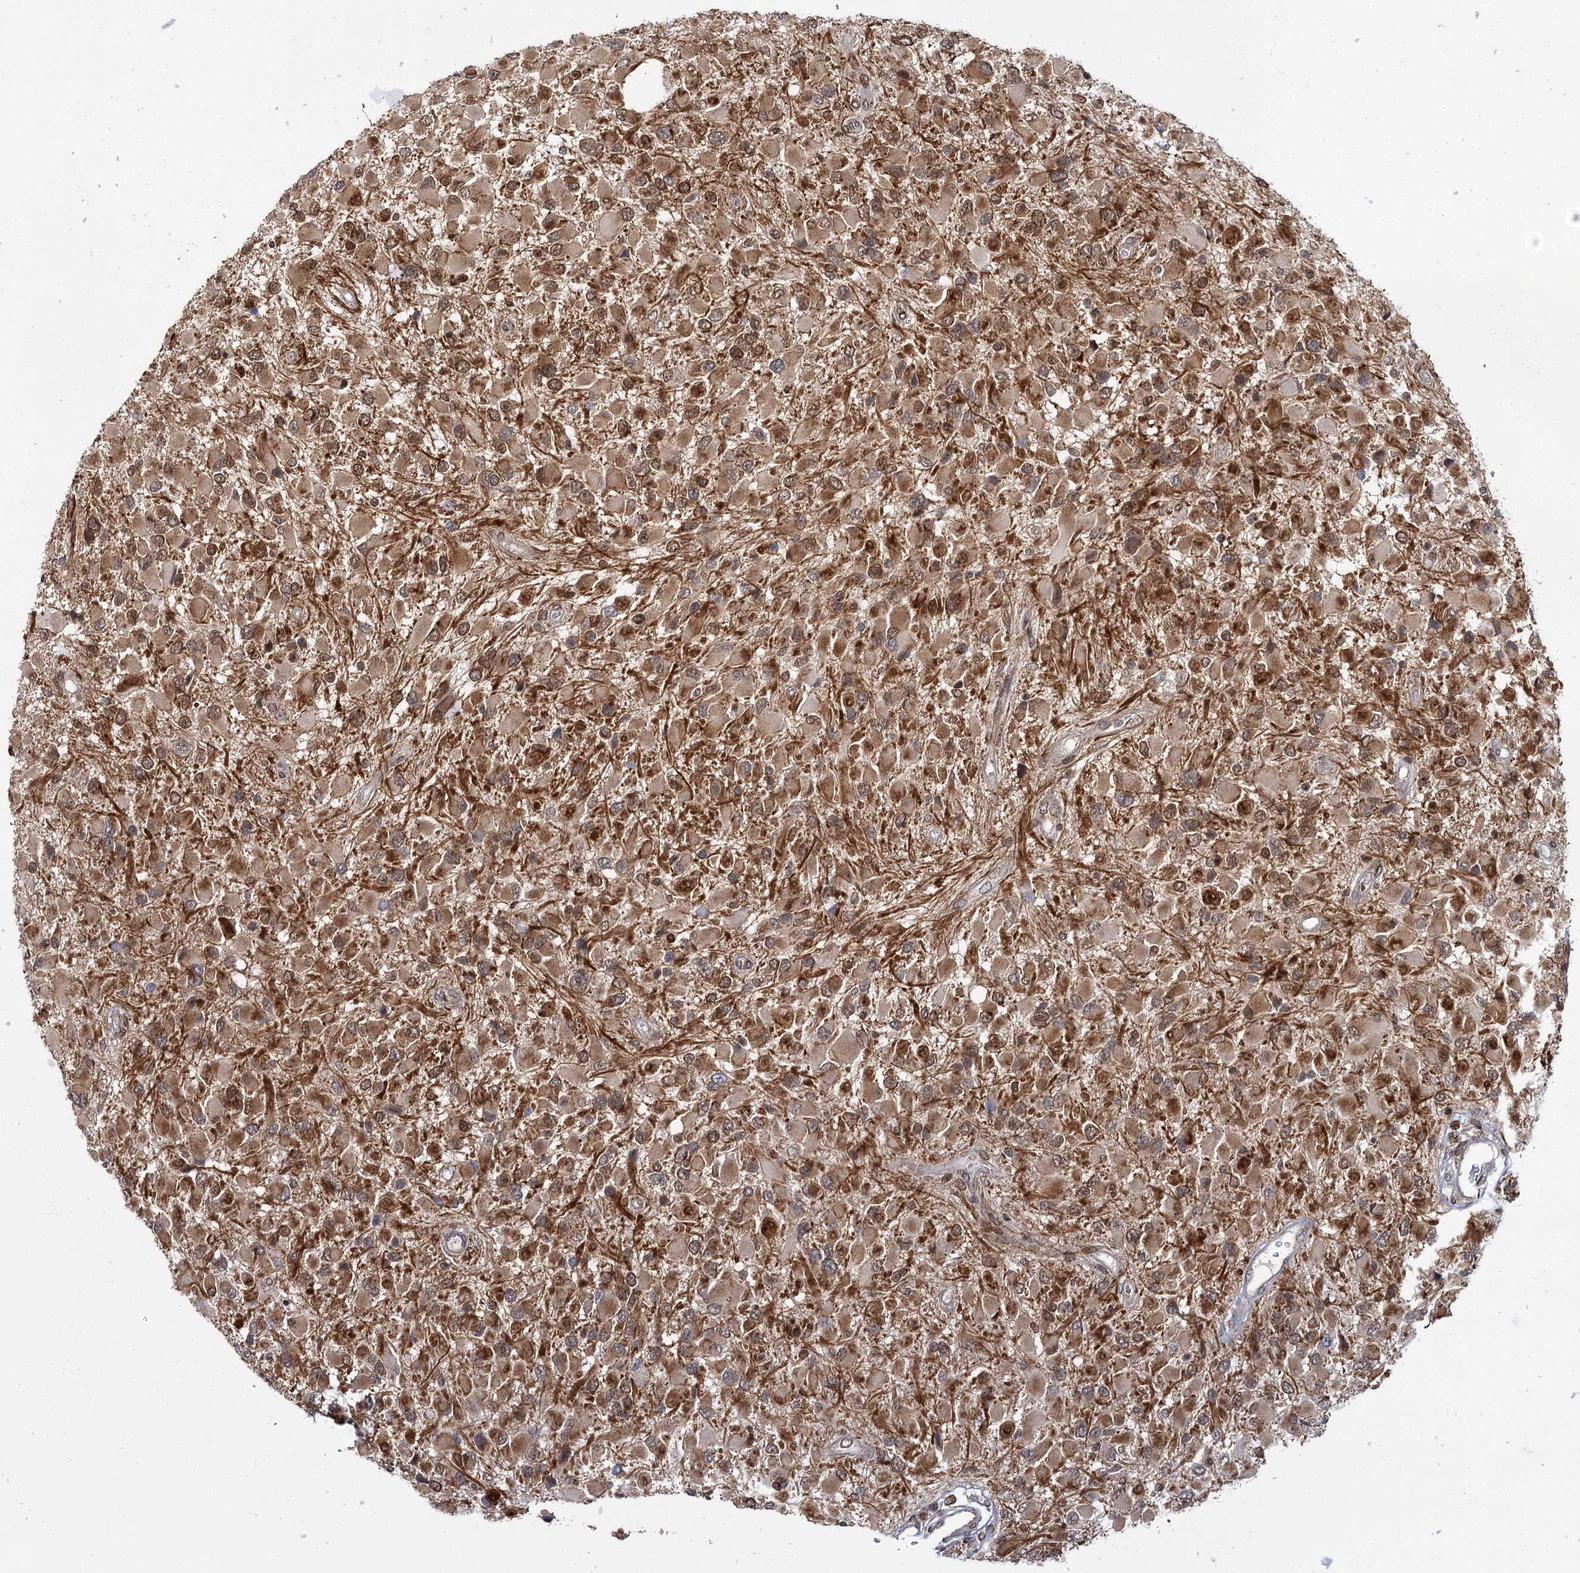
{"staining": {"intensity": "moderate", "quantity": ">75%", "location": "cytoplasmic/membranous,nuclear"}, "tissue": "glioma", "cell_type": "Tumor cells", "image_type": "cancer", "snomed": [{"axis": "morphology", "description": "Glioma, malignant, High grade"}, {"axis": "topography", "description": "Brain"}], "caption": "Brown immunohistochemical staining in human glioma exhibits moderate cytoplasmic/membranous and nuclear staining in approximately >75% of tumor cells. The staining was performed using DAB, with brown indicating positive protein expression. Nuclei are stained blue with hematoxylin.", "gene": "CFAP46", "patient": {"sex": "male", "age": 53}}